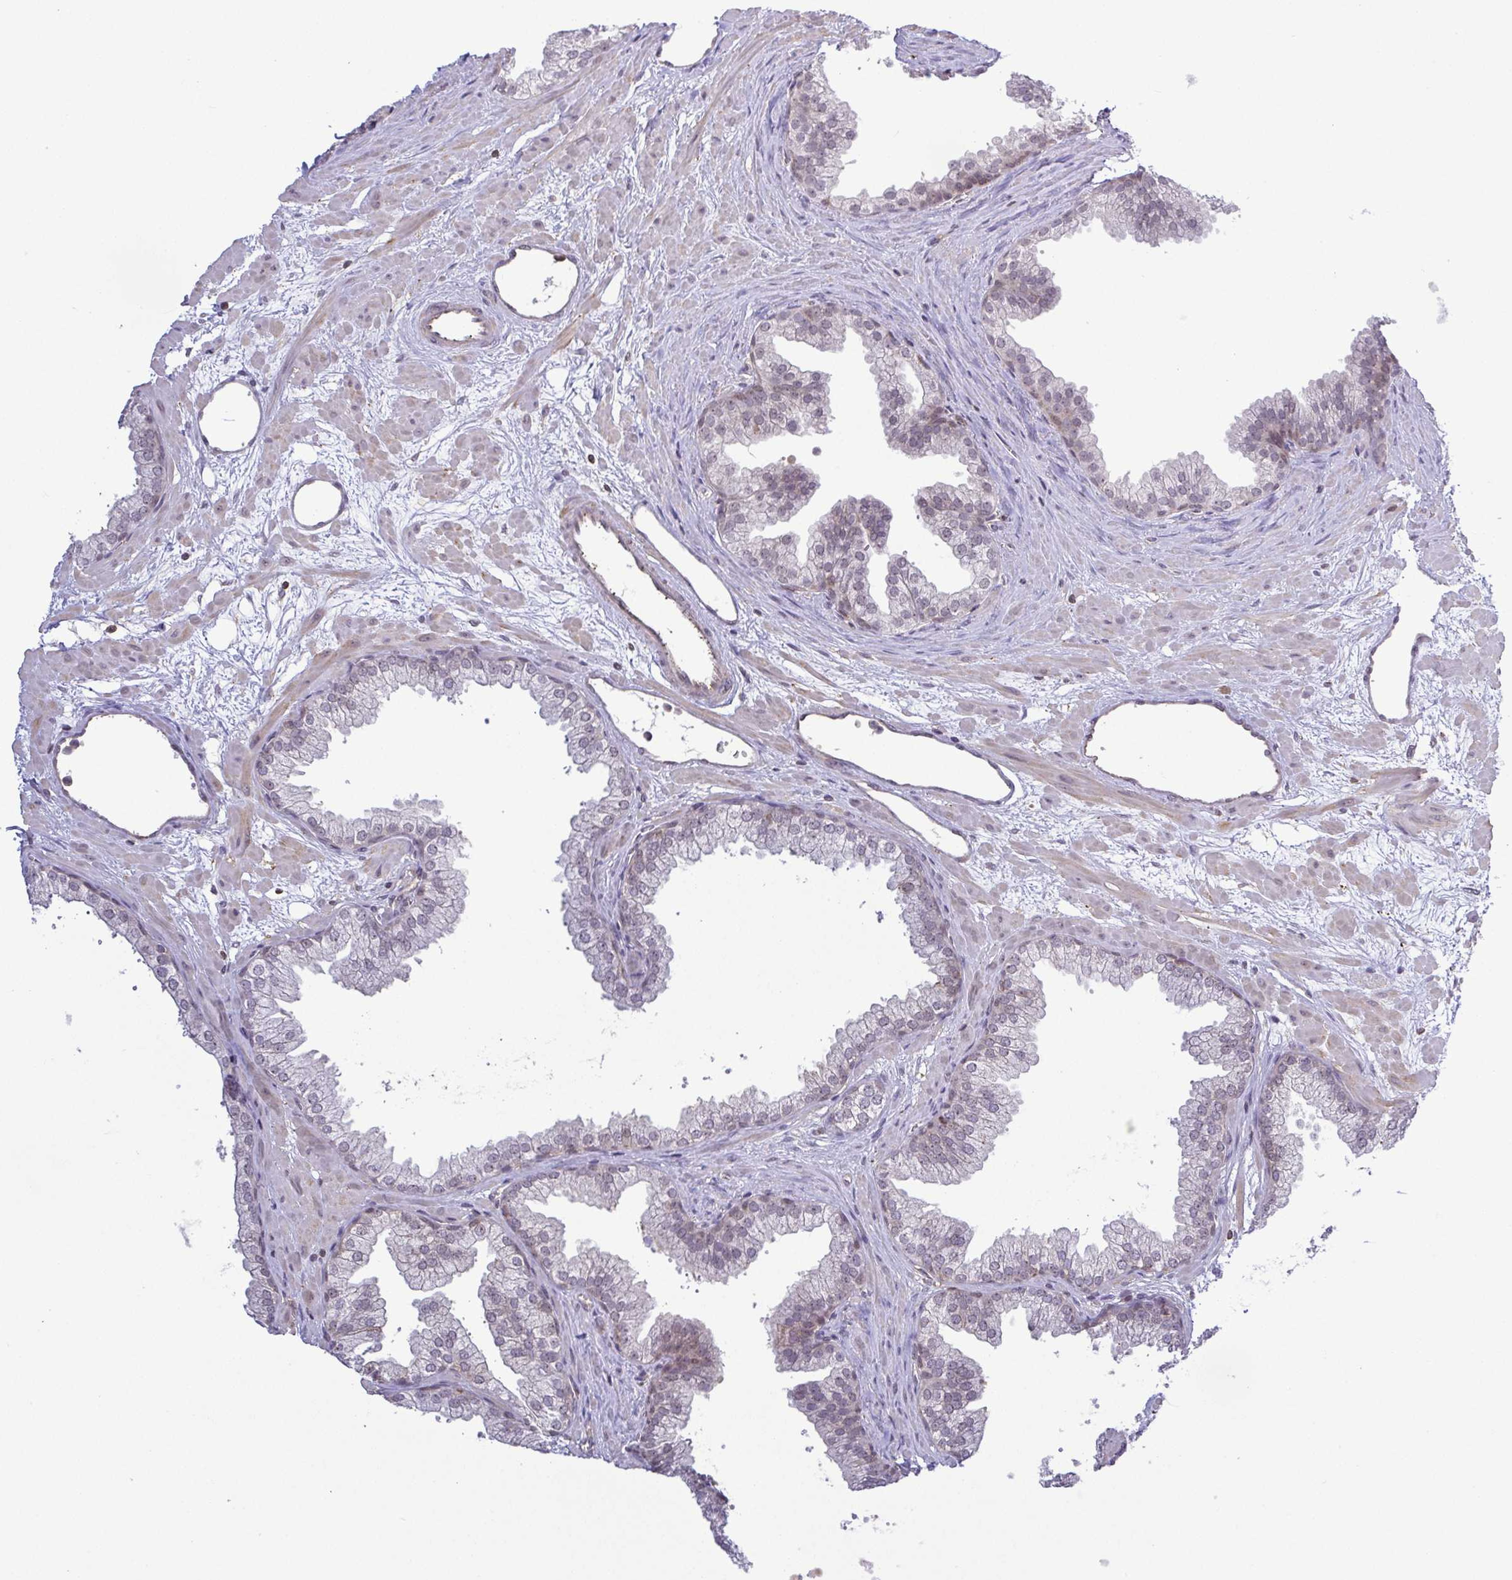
{"staining": {"intensity": "weak", "quantity": "<25%", "location": "cytoplasmic/membranous,nuclear"}, "tissue": "prostate", "cell_type": "Glandular cells", "image_type": "normal", "snomed": [{"axis": "morphology", "description": "Normal tissue, NOS"}, {"axis": "topography", "description": "Prostate"}], "caption": "Micrograph shows no significant protein expression in glandular cells of normal prostate.", "gene": "RSL24D1", "patient": {"sex": "male", "age": 37}}